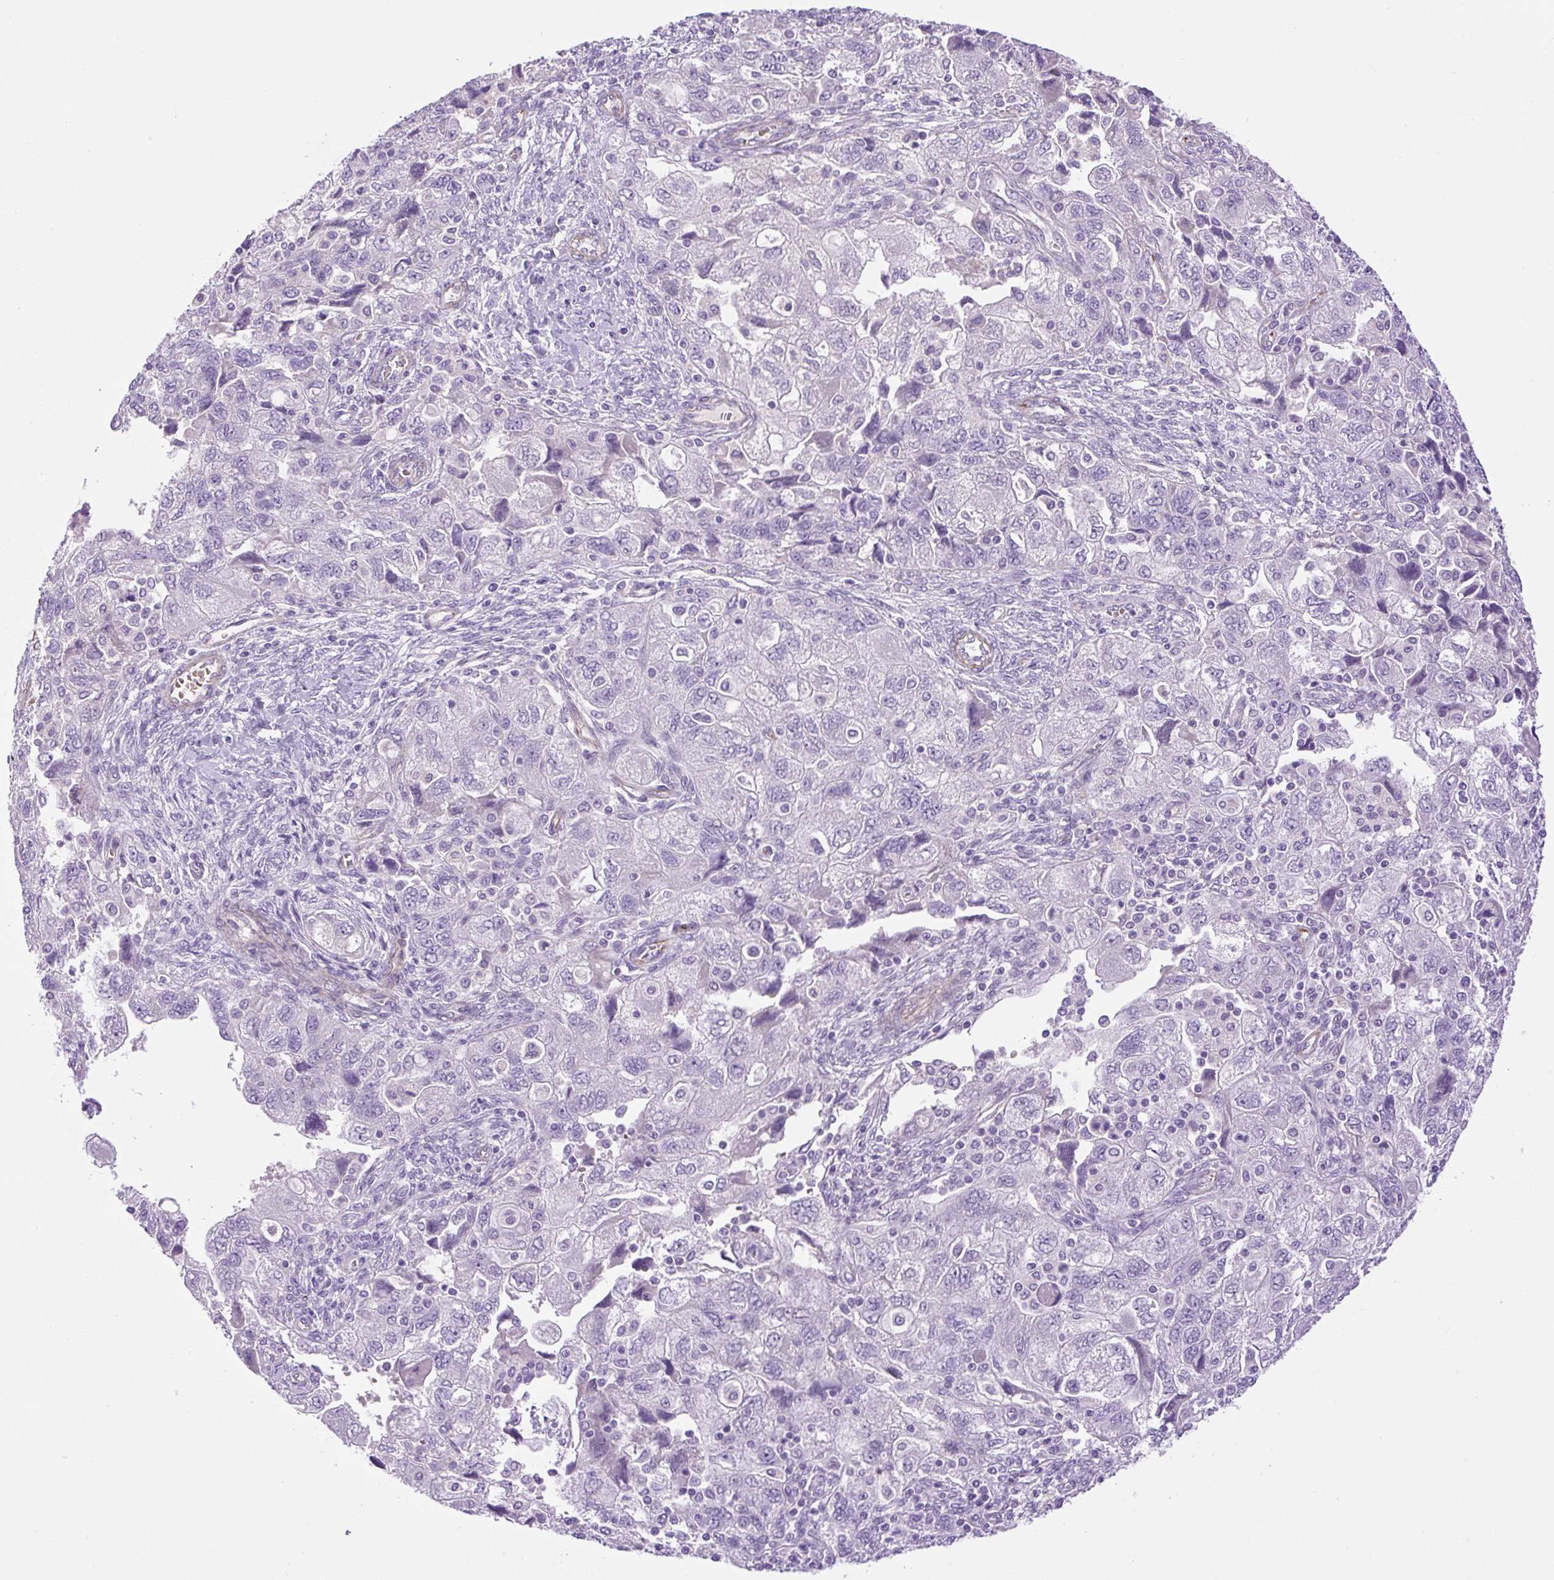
{"staining": {"intensity": "negative", "quantity": "none", "location": "none"}, "tissue": "ovarian cancer", "cell_type": "Tumor cells", "image_type": "cancer", "snomed": [{"axis": "morphology", "description": "Carcinoma, NOS"}, {"axis": "morphology", "description": "Cystadenocarcinoma, serous, NOS"}, {"axis": "topography", "description": "Ovary"}], "caption": "DAB (3,3'-diaminobenzidine) immunohistochemical staining of human ovarian serous cystadenocarcinoma exhibits no significant positivity in tumor cells.", "gene": "VWA7", "patient": {"sex": "female", "age": 69}}